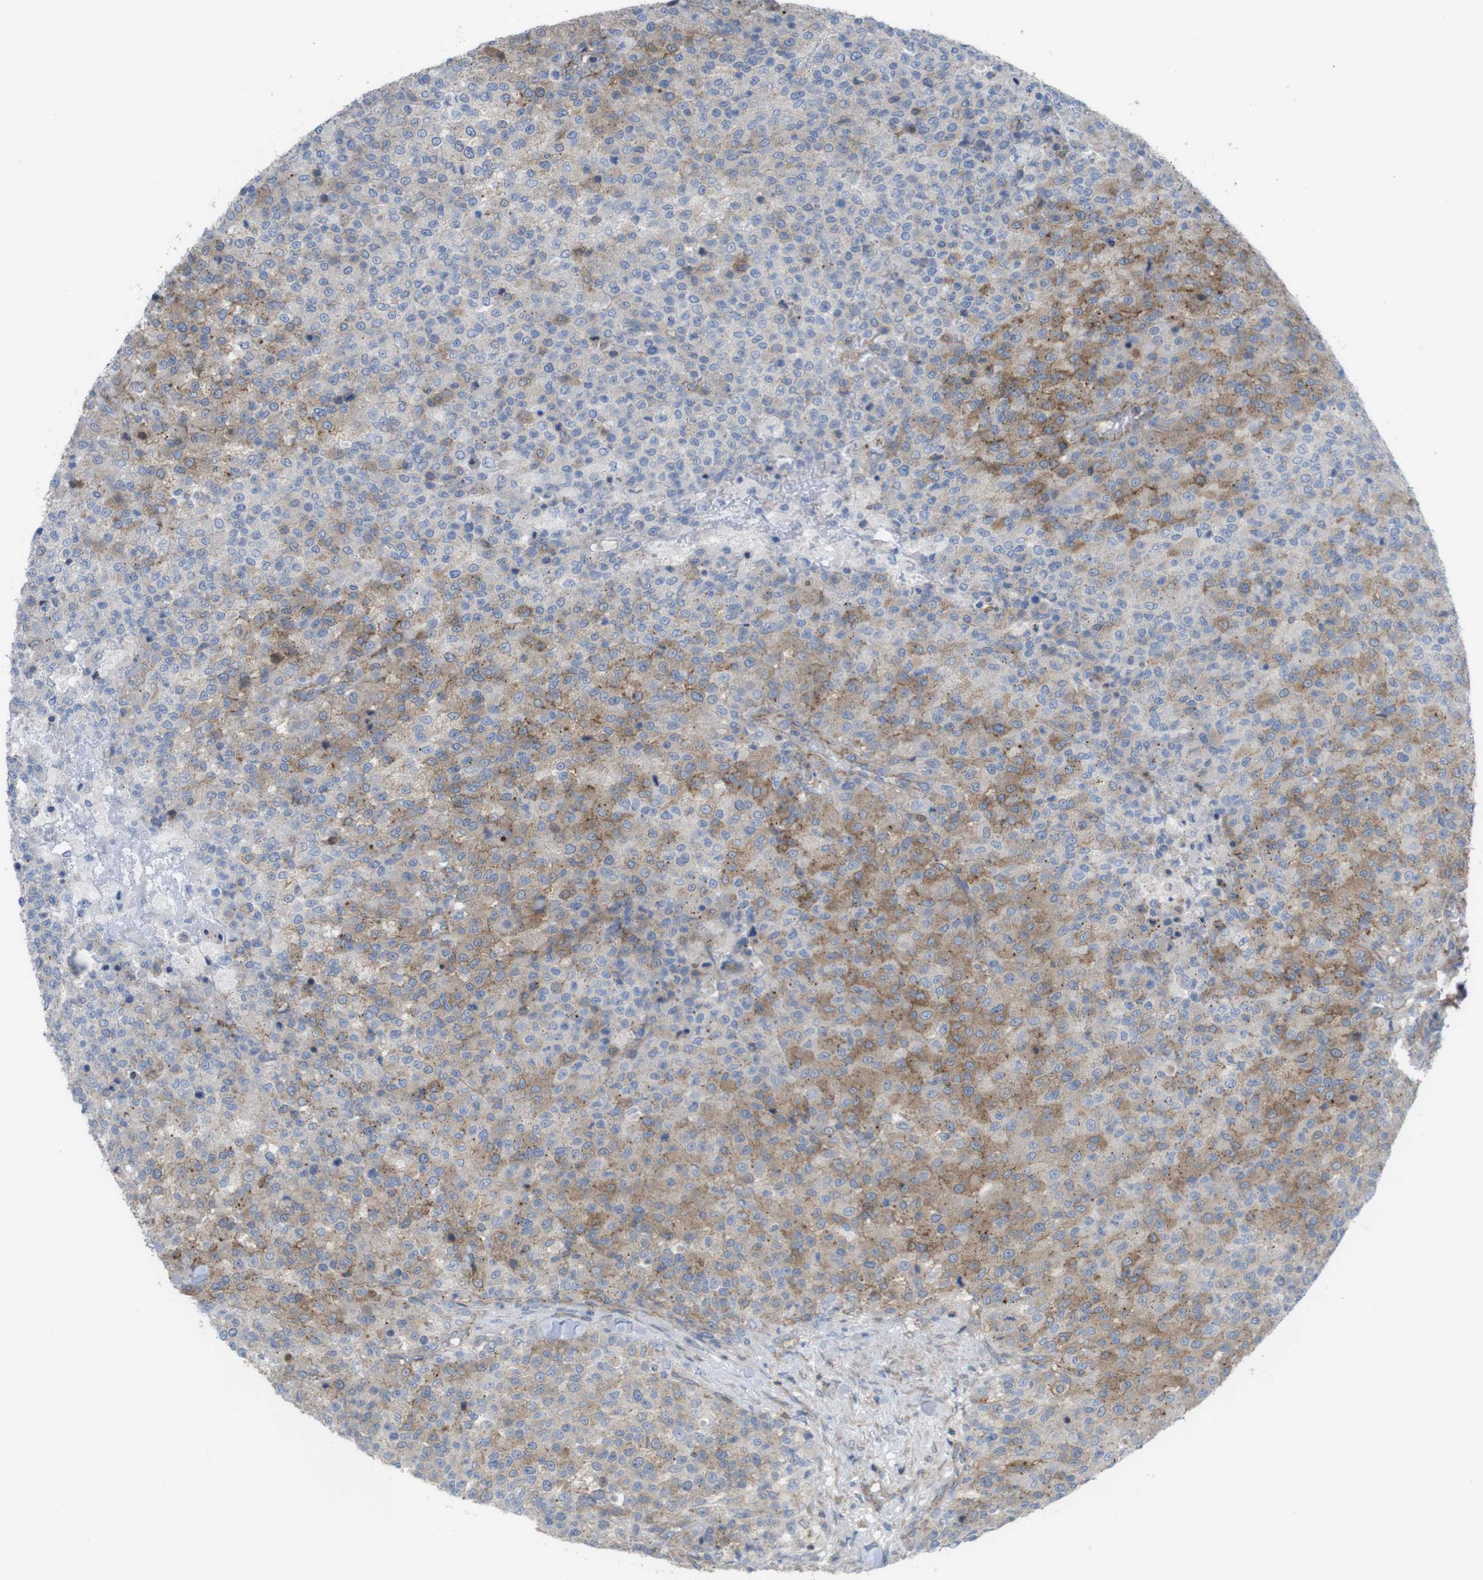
{"staining": {"intensity": "moderate", "quantity": "25%-75%", "location": "cytoplasmic/membranous"}, "tissue": "testis cancer", "cell_type": "Tumor cells", "image_type": "cancer", "snomed": [{"axis": "morphology", "description": "Seminoma, NOS"}, {"axis": "topography", "description": "Testis"}], "caption": "Protein staining exhibits moderate cytoplasmic/membranous positivity in about 25%-75% of tumor cells in testis cancer (seminoma).", "gene": "PREX2", "patient": {"sex": "male", "age": 59}}